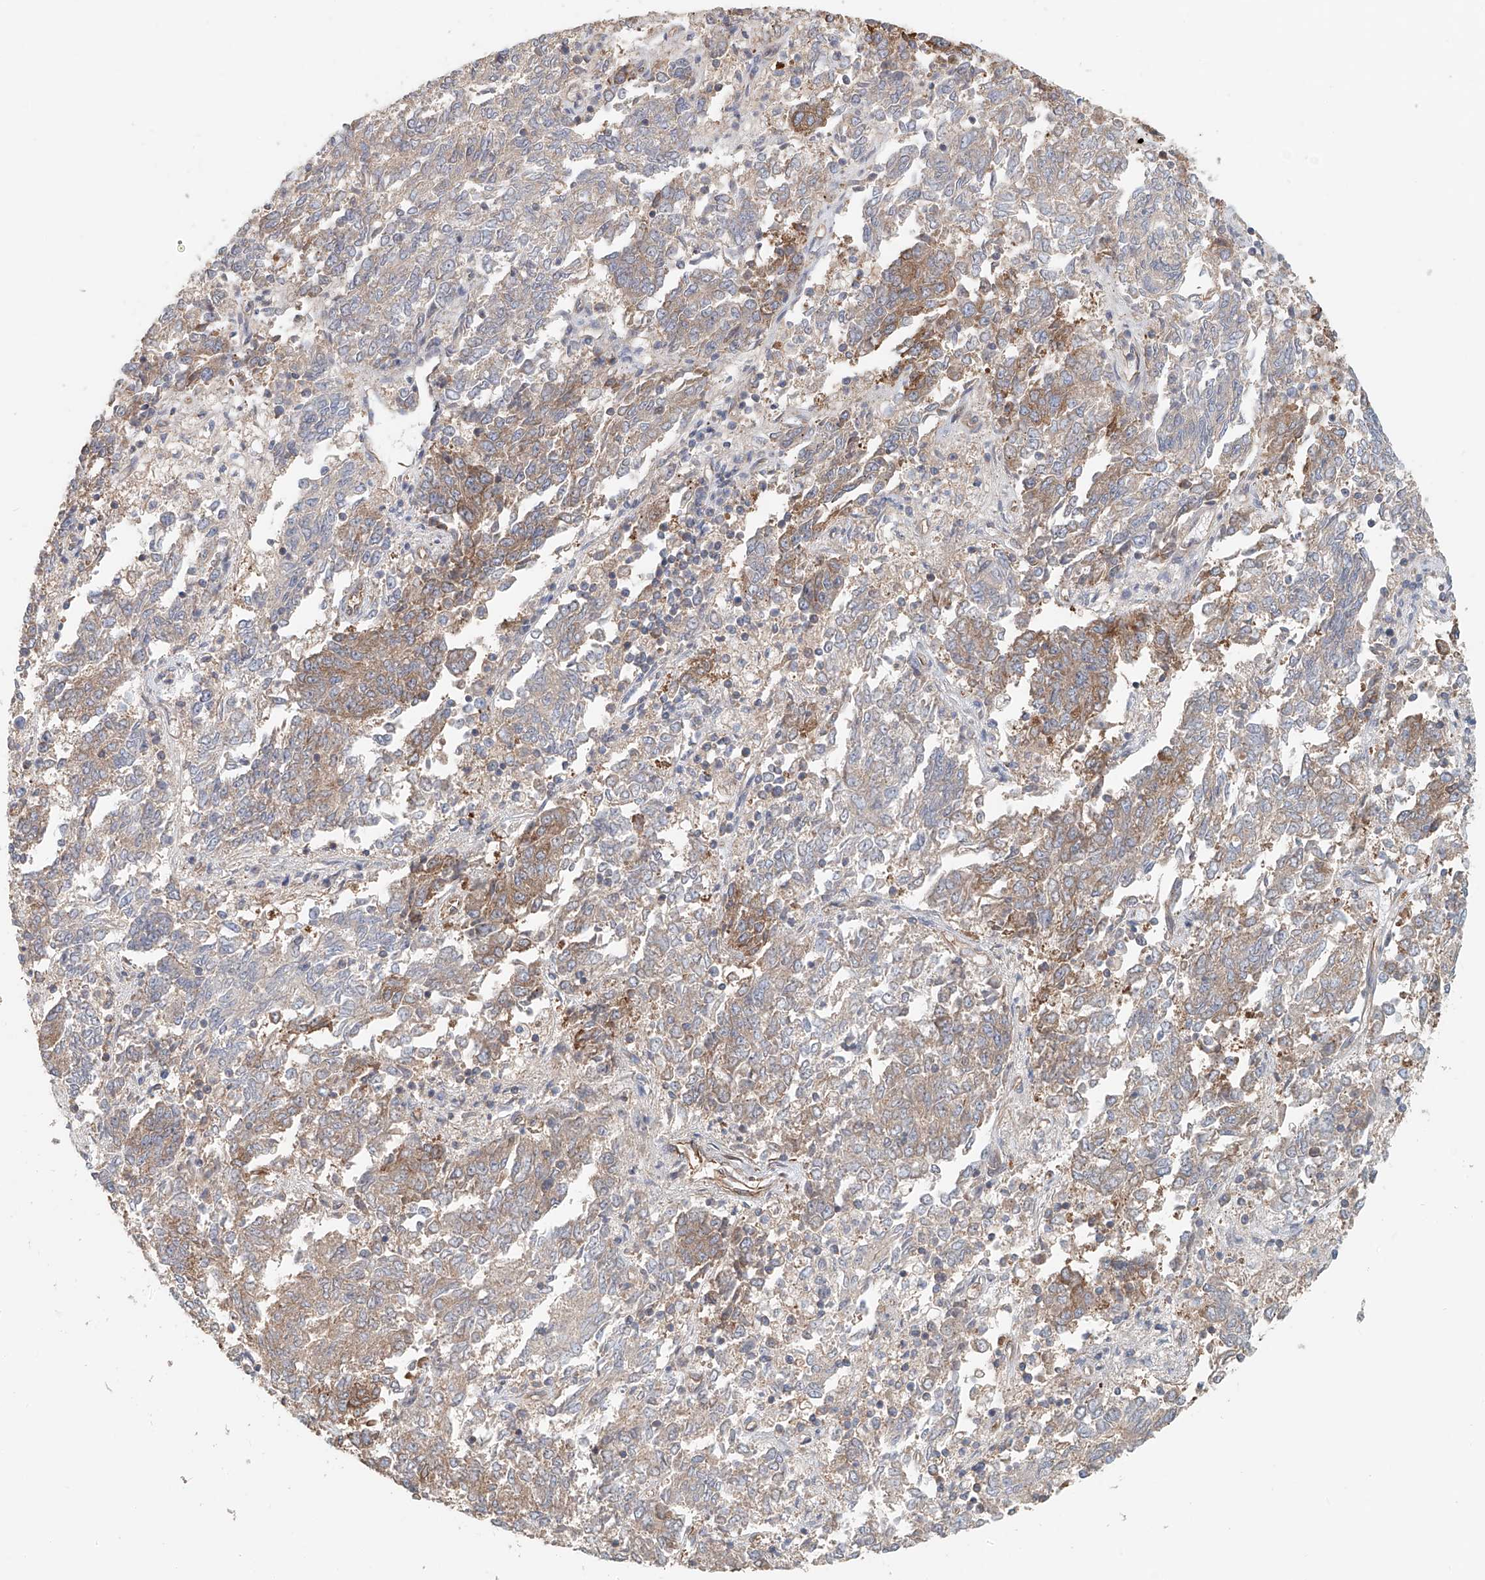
{"staining": {"intensity": "moderate", "quantity": "<25%", "location": "cytoplasmic/membranous"}, "tissue": "endometrial cancer", "cell_type": "Tumor cells", "image_type": "cancer", "snomed": [{"axis": "morphology", "description": "Adenocarcinoma, NOS"}, {"axis": "topography", "description": "Endometrium"}], "caption": "A brown stain highlights moderate cytoplasmic/membranous positivity of a protein in endometrial adenocarcinoma tumor cells.", "gene": "FRYL", "patient": {"sex": "female", "age": 80}}